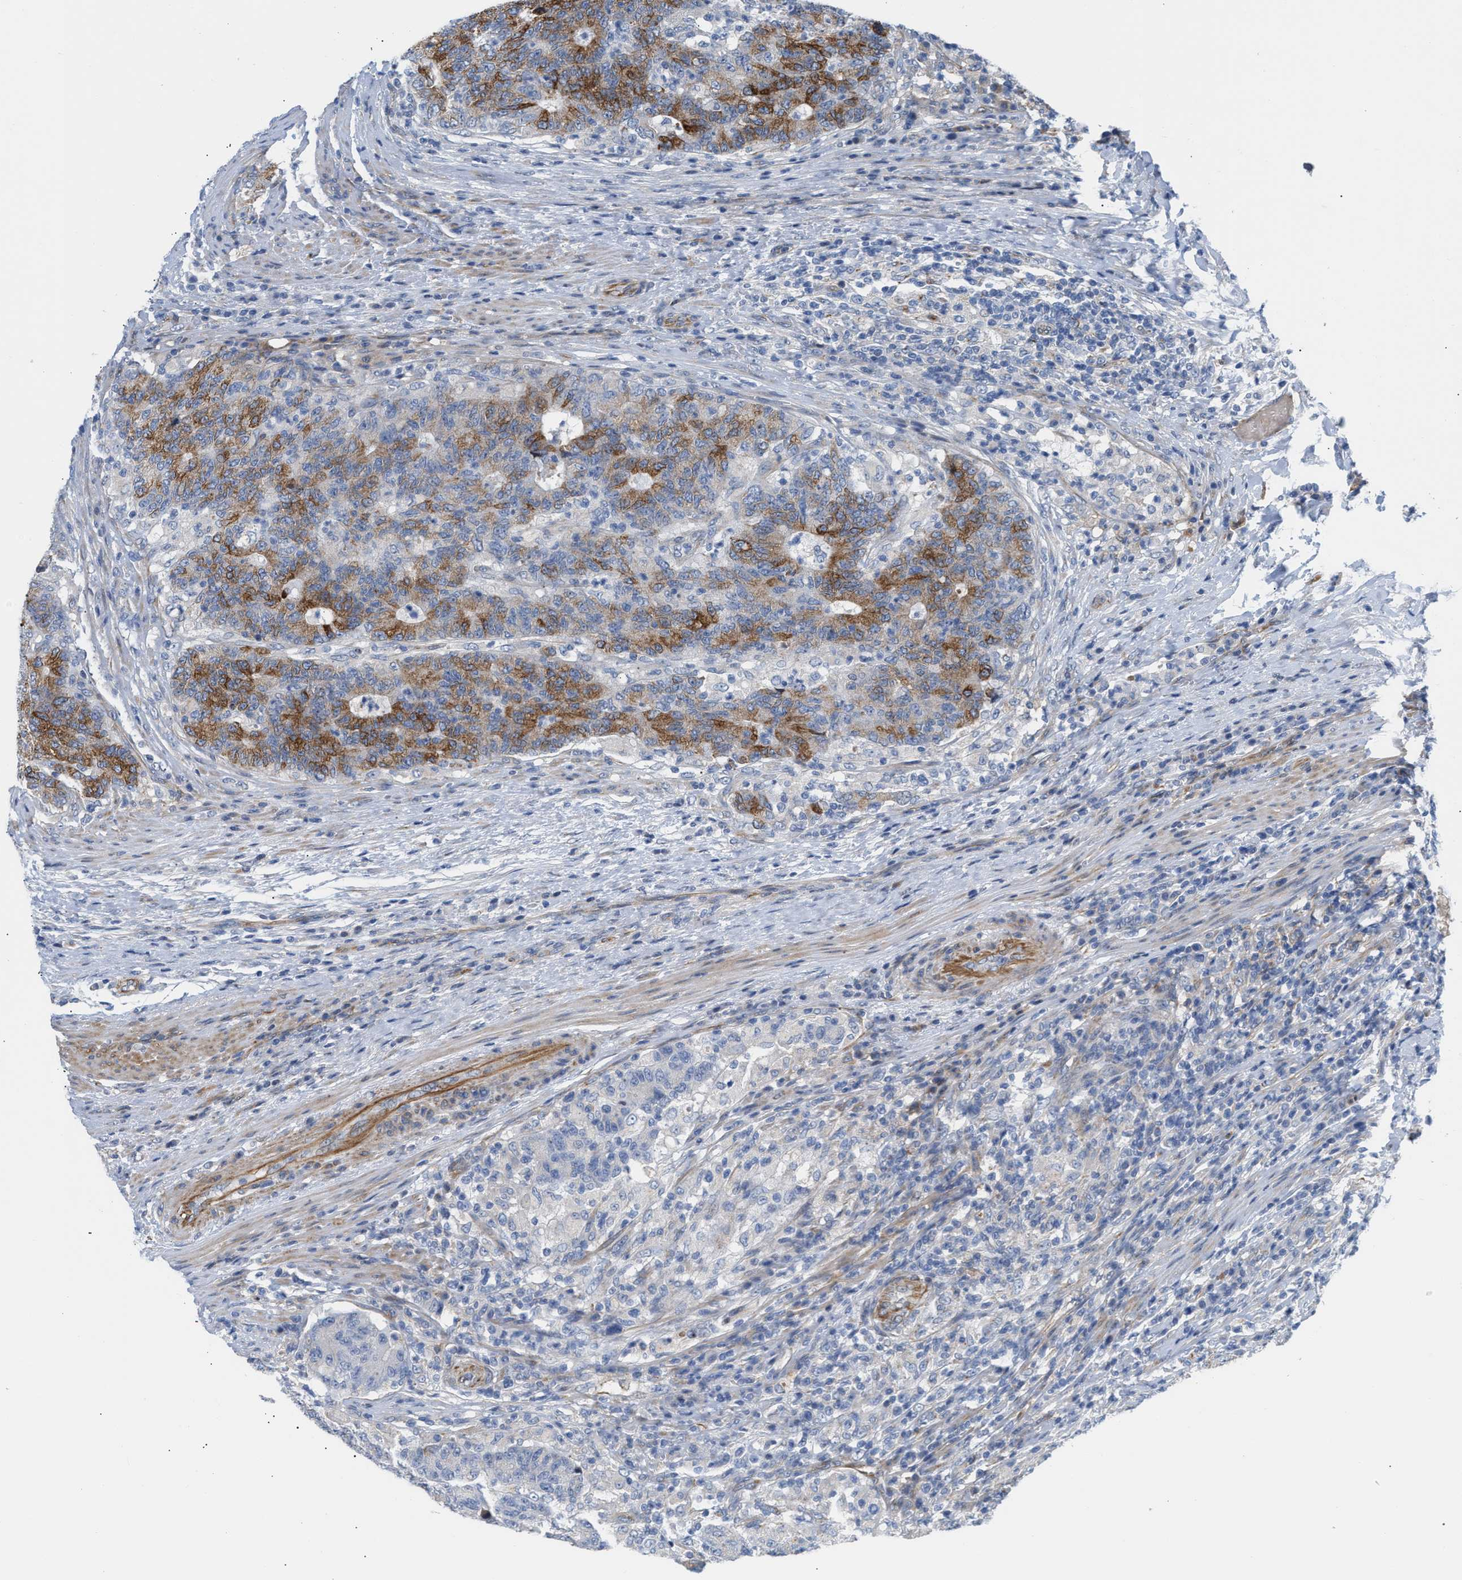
{"staining": {"intensity": "moderate", "quantity": "<25%", "location": "cytoplasmic/membranous"}, "tissue": "colorectal cancer", "cell_type": "Tumor cells", "image_type": "cancer", "snomed": [{"axis": "morphology", "description": "Normal tissue, NOS"}, {"axis": "morphology", "description": "Adenocarcinoma, NOS"}, {"axis": "topography", "description": "Colon"}], "caption": "Colorectal cancer (adenocarcinoma) stained for a protein displays moderate cytoplasmic/membranous positivity in tumor cells.", "gene": "TFPI", "patient": {"sex": "female", "age": 75}}